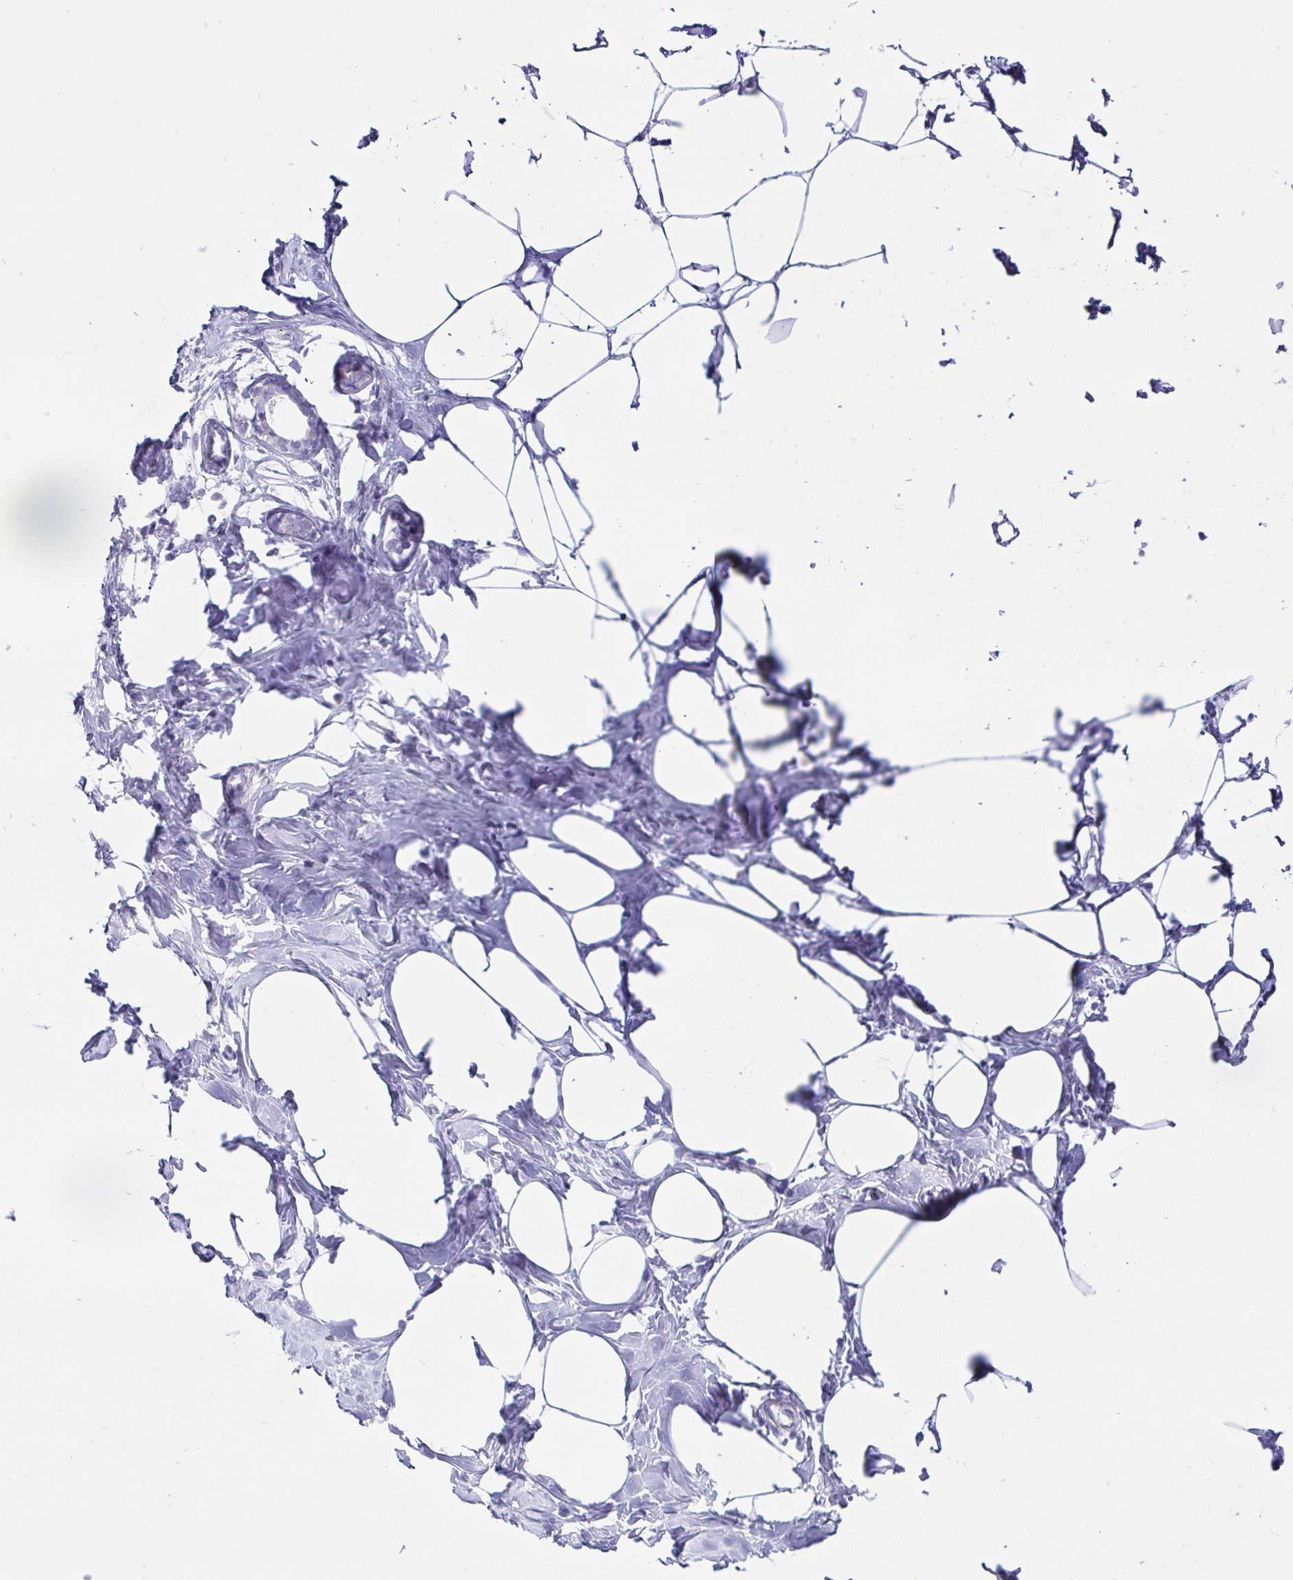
{"staining": {"intensity": "negative", "quantity": "none", "location": "none"}, "tissue": "breast", "cell_type": "Adipocytes", "image_type": "normal", "snomed": [{"axis": "morphology", "description": "Normal tissue, NOS"}, {"axis": "topography", "description": "Breast"}], "caption": "Adipocytes show no significant positivity in unremarkable breast.", "gene": "RDH11", "patient": {"sex": "female", "age": 27}}